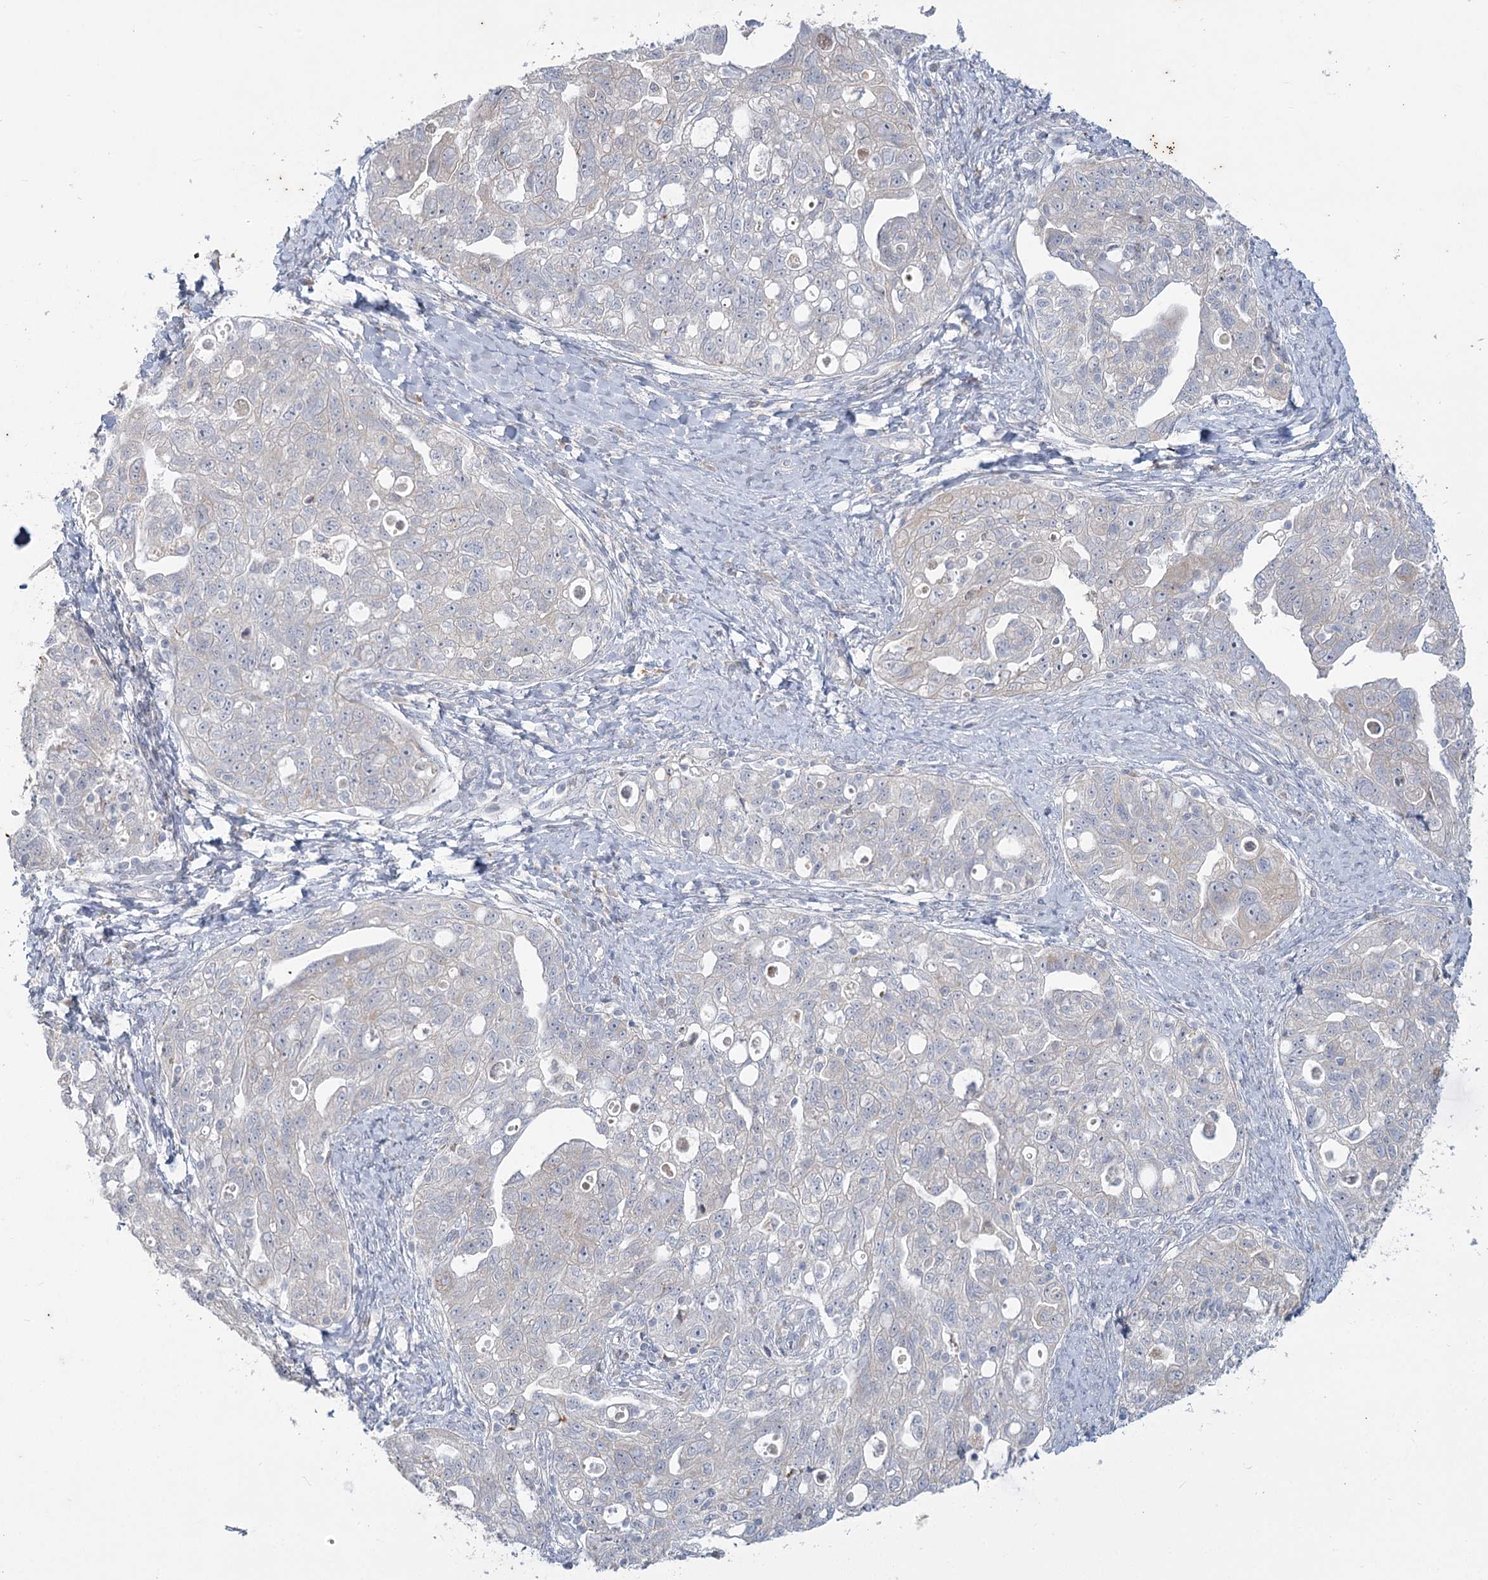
{"staining": {"intensity": "negative", "quantity": "none", "location": "none"}, "tissue": "ovarian cancer", "cell_type": "Tumor cells", "image_type": "cancer", "snomed": [{"axis": "morphology", "description": "Carcinoma, NOS"}, {"axis": "morphology", "description": "Cystadenocarcinoma, serous, NOS"}, {"axis": "topography", "description": "Ovary"}], "caption": "A micrograph of ovarian carcinoma stained for a protein exhibits no brown staining in tumor cells.", "gene": "PLA2G12A", "patient": {"sex": "female", "age": 69}}